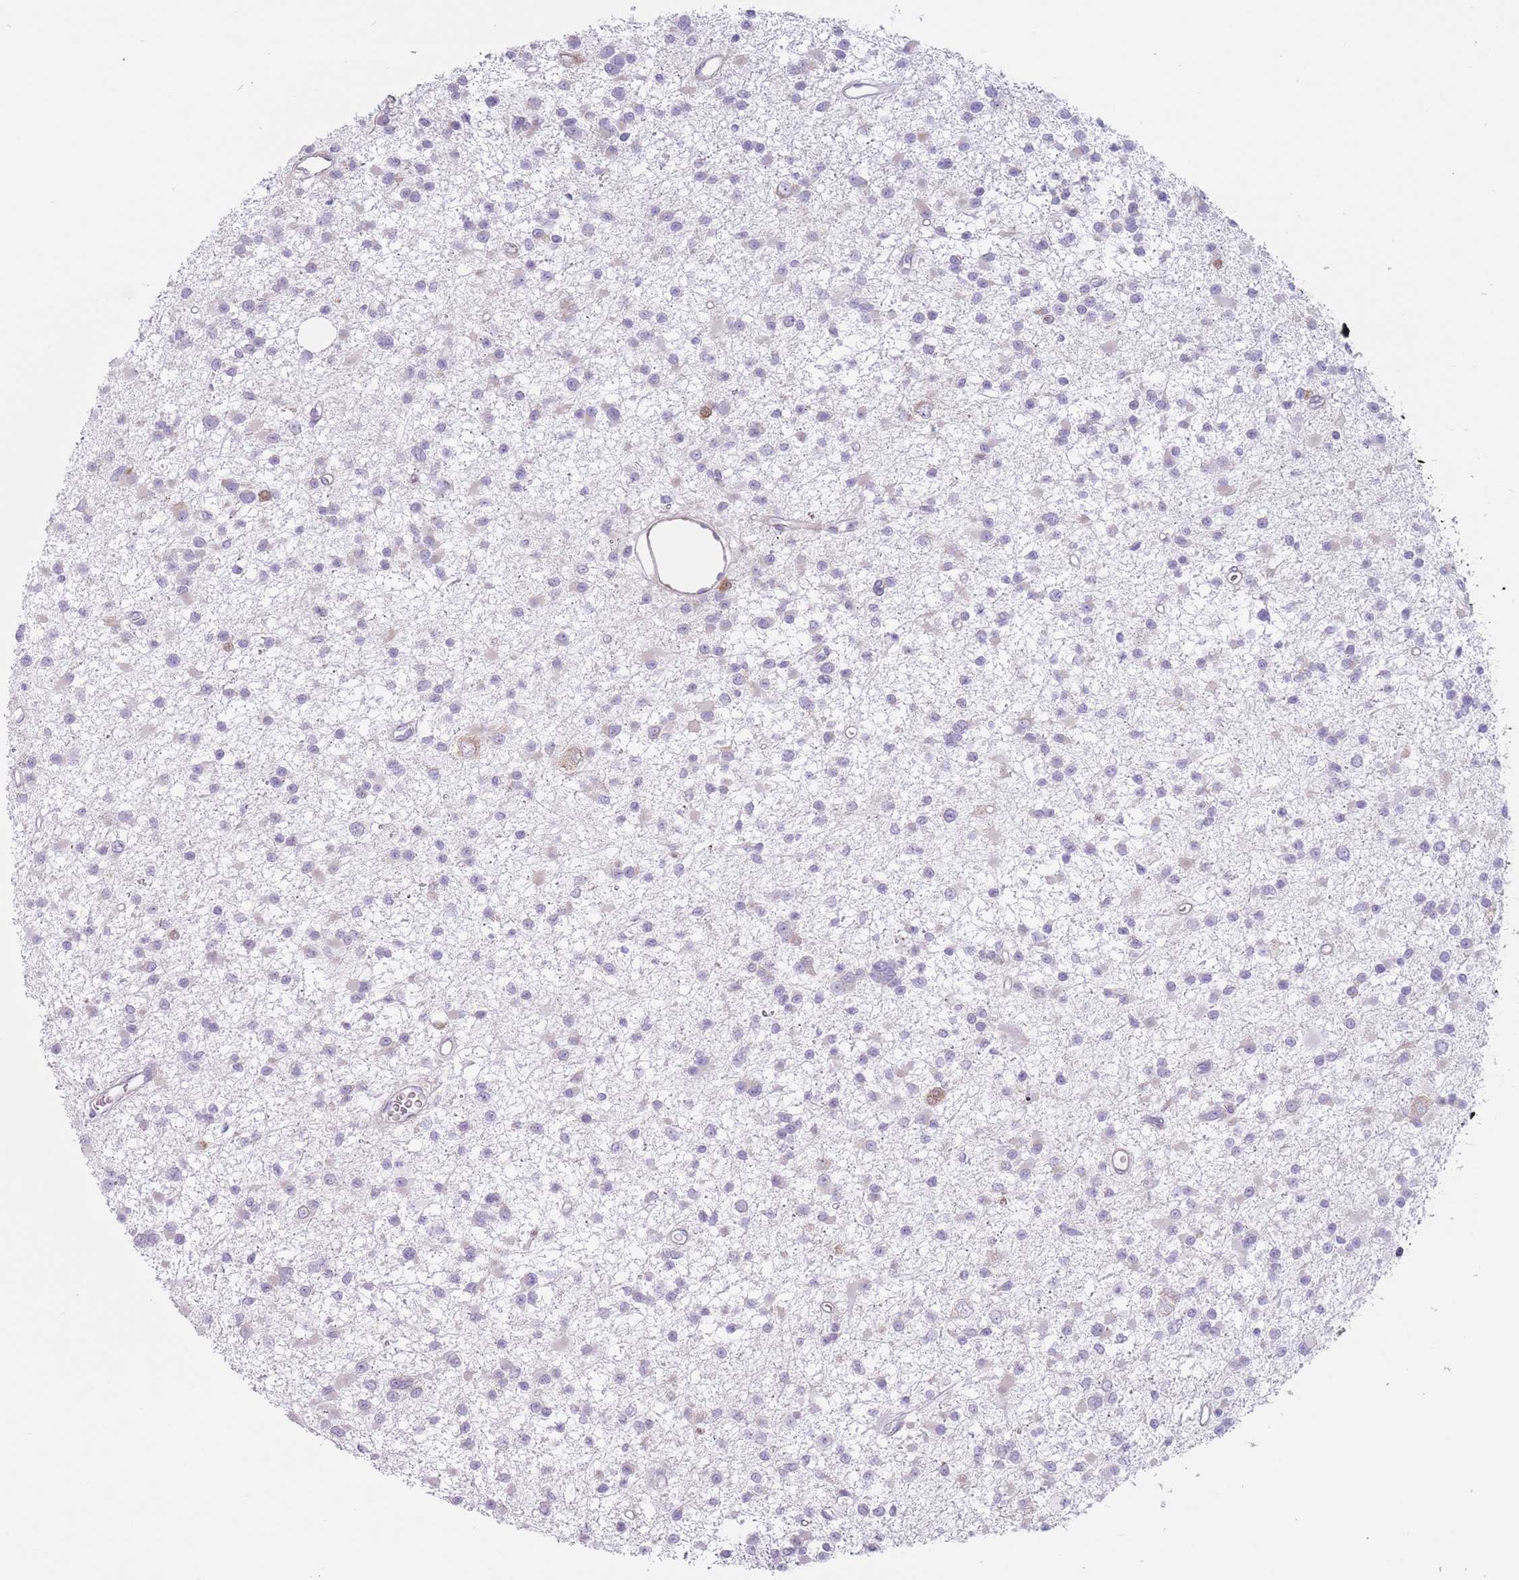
{"staining": {"intensity": "negative", "quantity": "none", "location": "none"}, "tissue": "glioma", "cell_type": "Tumor cells", "image_type": "cancer", "snomed": [{"axis": "morphology", "description": "Glioma, malignant, Low grade"}, {"axis": "topography", "description": "Brain"}], "caption": "DAB (3,3'-diaminobenzidine) immunohistochemical staining of human malignant glioma (low-grade) displays no significant expression in tumor cells.", "gene": "RPL18", "patient": {"sex": "female", "age": 22}}